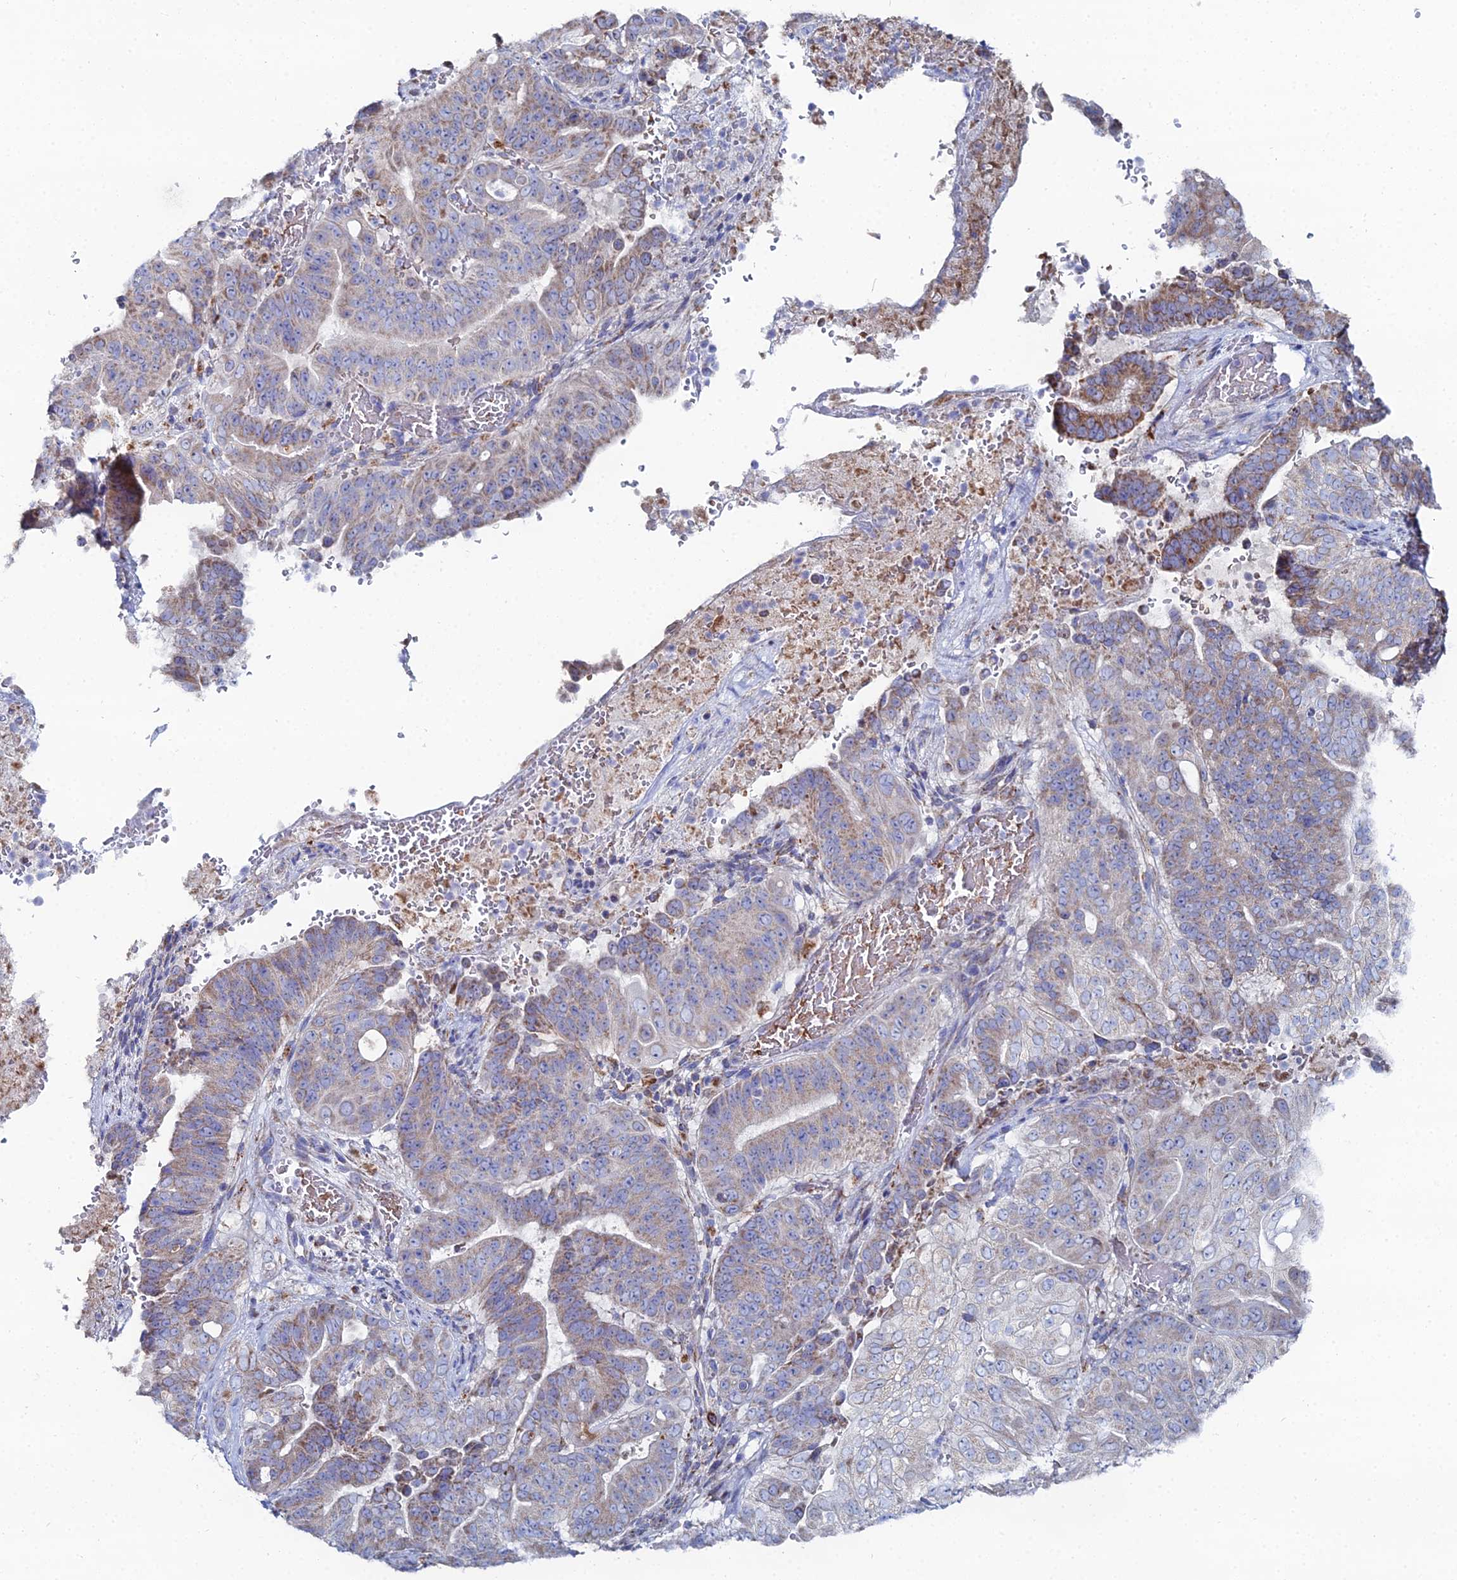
{"staining": {"intensity": "moderate", "quantity": "<25%", "location": "cytoplasmic/membranous"}, "tissue": "pancreatic cancer", "cell_type": "Tumor cells", "image_type": "cancer", "snomed": [{"axis": "morphology", "description": "Adenocarcinoma, NOS"}, {"axis": "topography", "description": "Pancreas"}], "caption": "Moderate cytoplasmic/membranous staining for a protein is appreciated in approximately <25% of tumor cells of pancreatic cancer using immunohistochemistry (IHC).", "gene": "MPC1", "patient": {"sex": "female", "age": 77}}